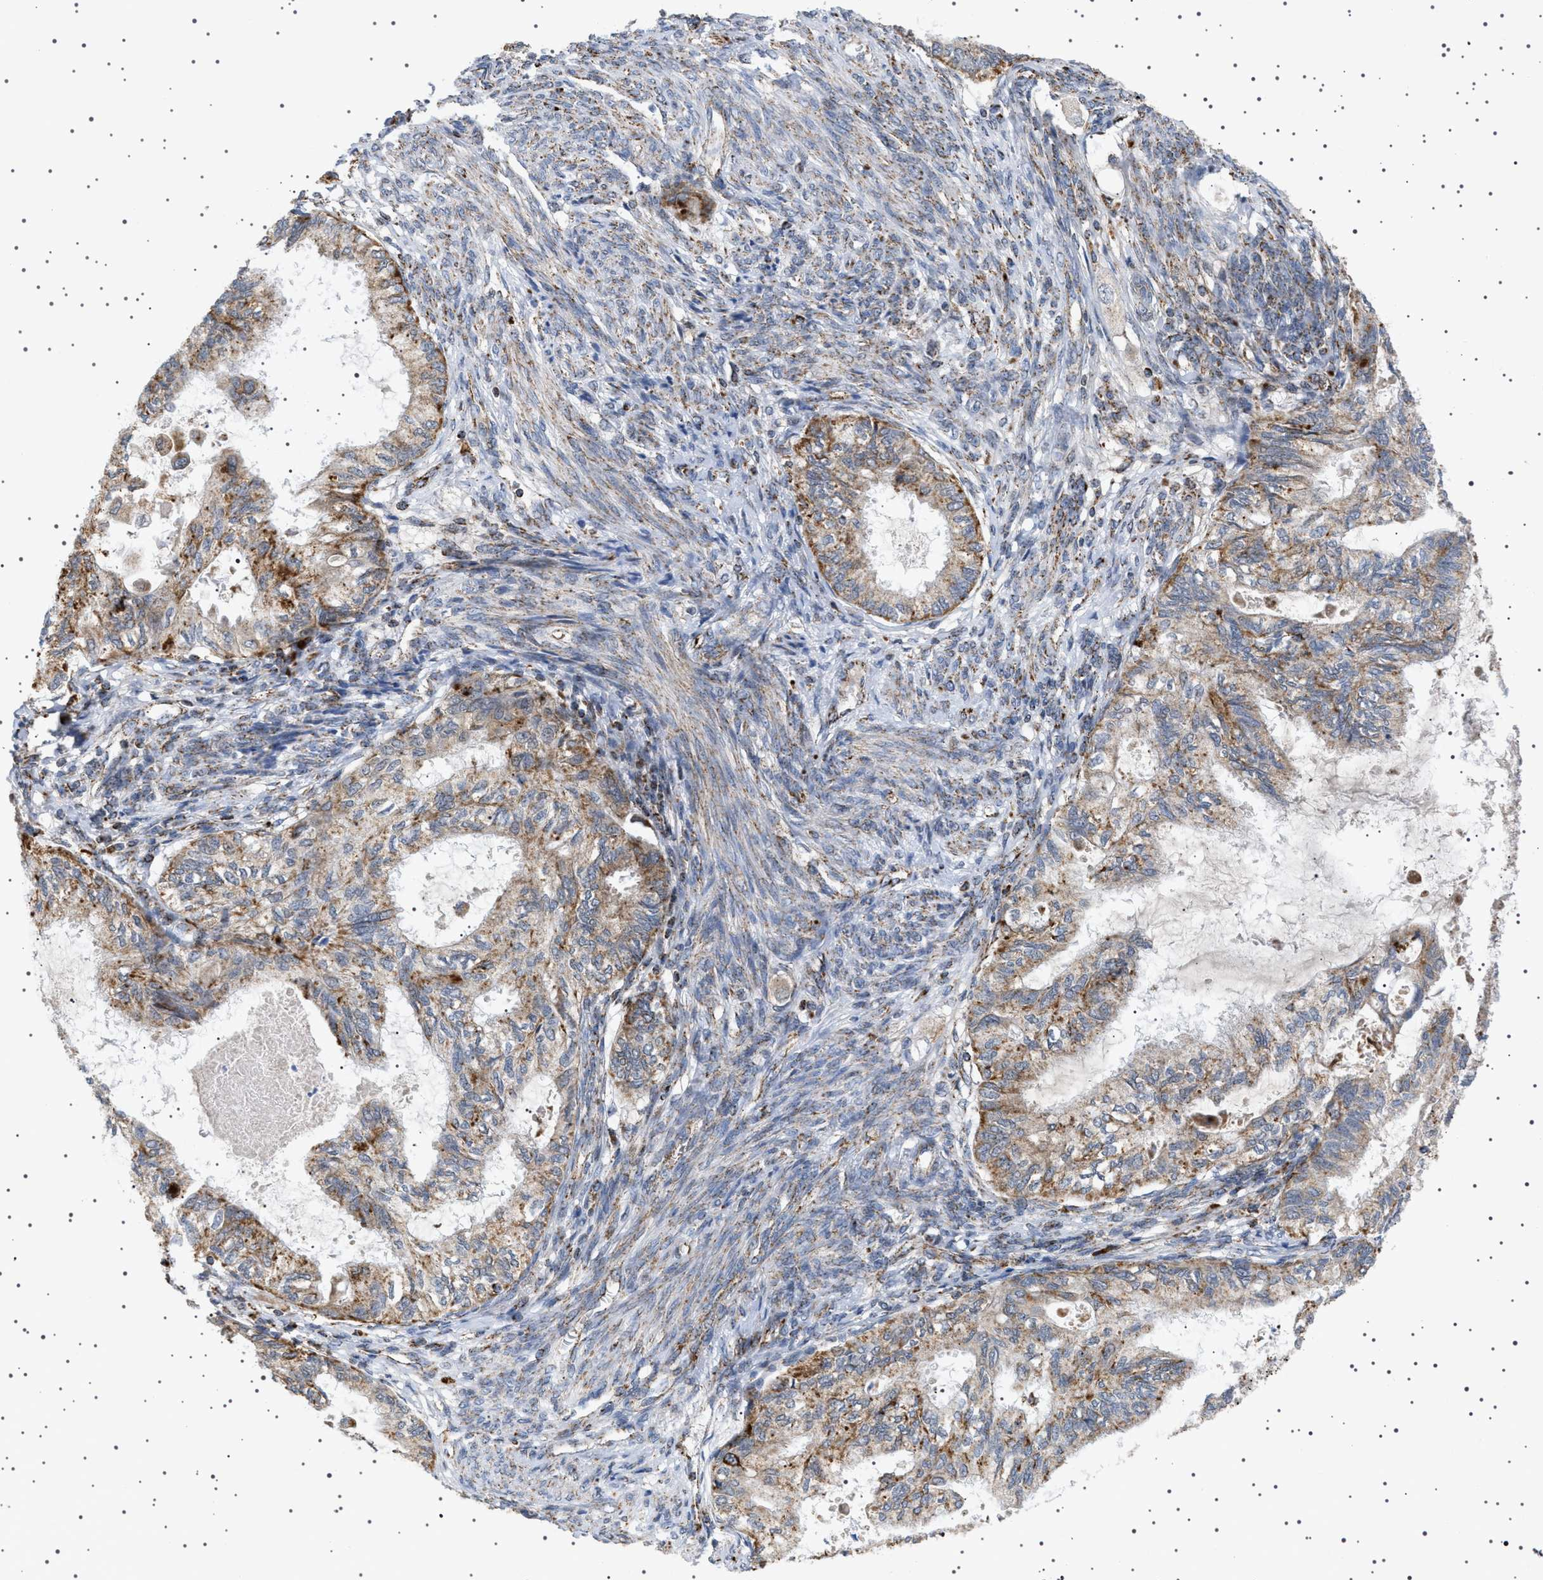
{"staining": {"intensity": "weak", "quantity": ">75%", "location": "cytoplasmic/membranous"}, "tissue": "cervical cancer", "cell_type": "Tumor cells", "image_type": "cancer", "snomed": [{"axis": "morphology", "description": "Normal tissue, NOS"}, {"axis": "morphology", "description": "Adenocarcinoma, NOS"}, {"axis": "topography", "description": "Cervix"}, {"axis": "topography", "description": "Endometrium"}], "caption": "Tumor cells demonstrate weak cytoplasmic/membranous staining in about >75% of cells in cervical cancer.", "gene": "UBXN8", "patient": {"sex": "female", "age": 86}}